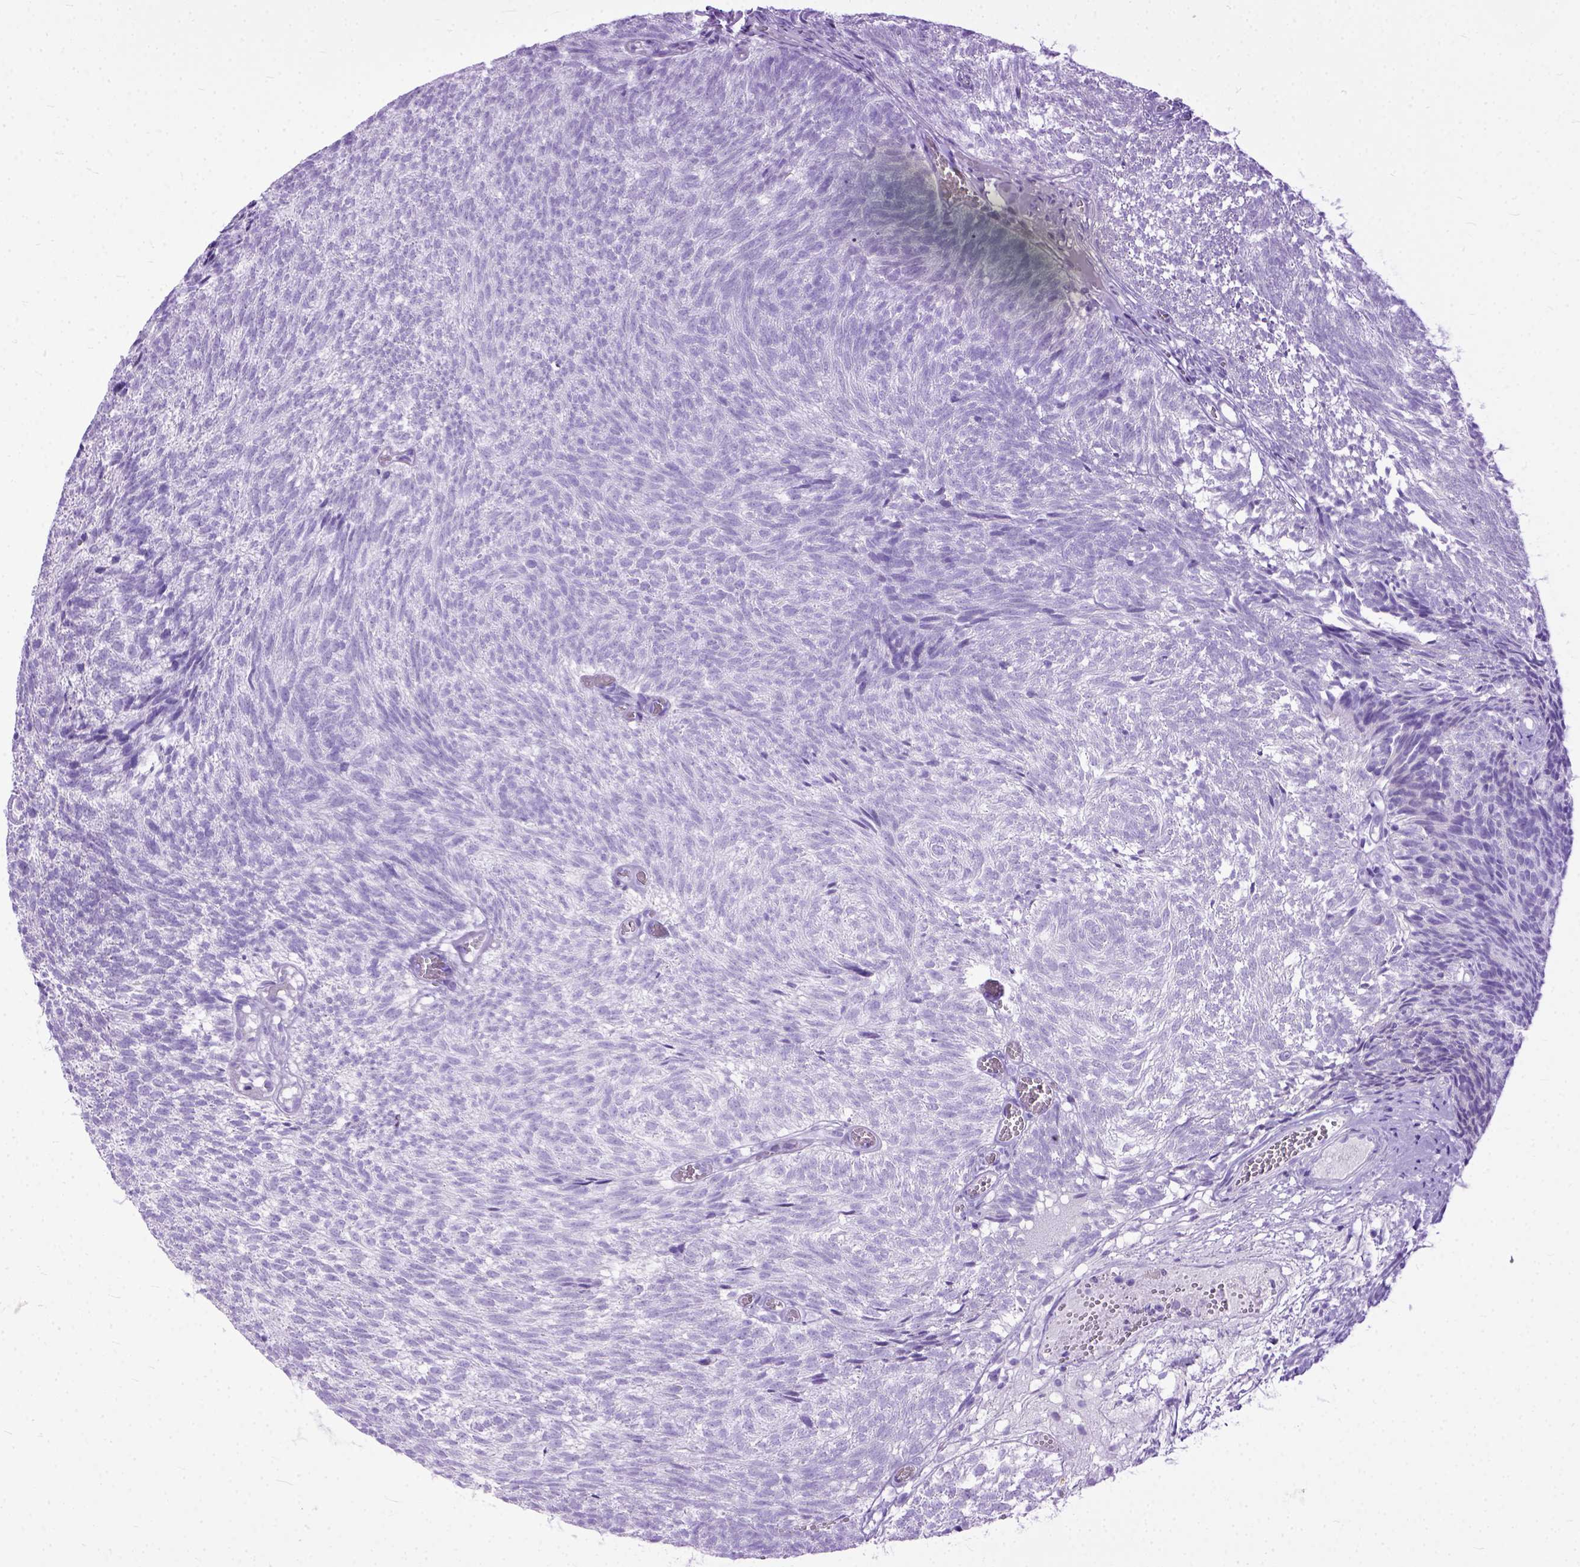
{"staining": {"intensity": "negative", "quantity": "none", "location": "none"}, "tissue": "urothelial cancer", "cell_type": "Tumor cells", "image_type": "cancer", "snomed": [{"axis": "morphology", "description": "Urothelial carcinoma, Low grade"}, {"axis": "topography", "description": "Urinary bladder"}], "caption": "Low-grade urothelial carcinoma was stained to show a protein in brown. There is no significant positivity in tumor cells.", "gene": "GNGT1", "patient": {"sex": "male", "age": 77}}